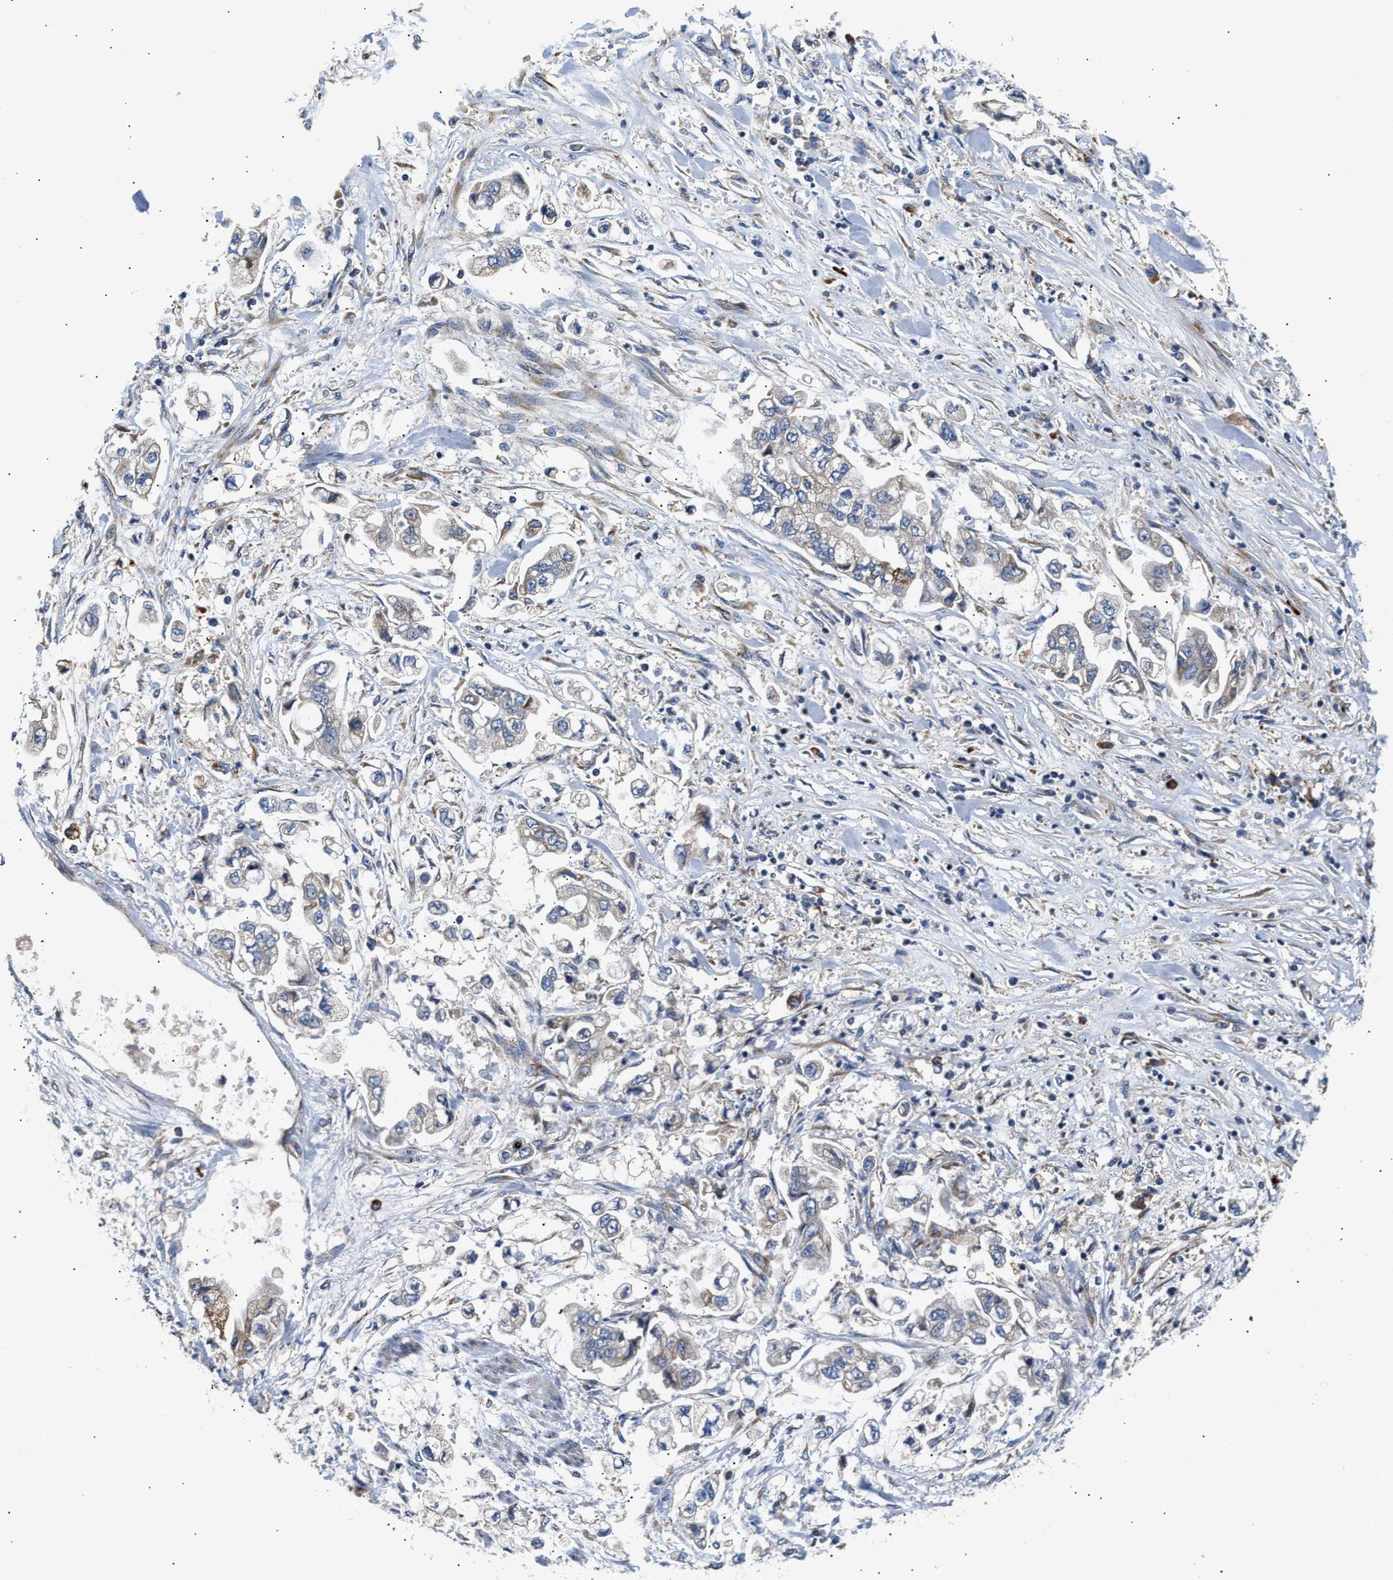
{"staining": {"intensity": "negative", "quantity": "none", "location": "none"}, "tissue": "stomach cancer", "cell_type": "Tumor cells", "image_type": "cancer", "snomed": [{"axis": "morphology", "description": "Normal tissue, NOS"}, {"axis": "morphology", "description": "Adenocarcinoma, NOS"}, {"axis": "topography", "description": "Stomach"}], "caption": "A high-resolution image shows immunohistochemistry (IHC) staining of stomach cancer, which displays no significant positivity in tumor cells. Nuclei are stained in blue.", "gene": "IFT74", "patient": {"sex": "male", "age": 62}}